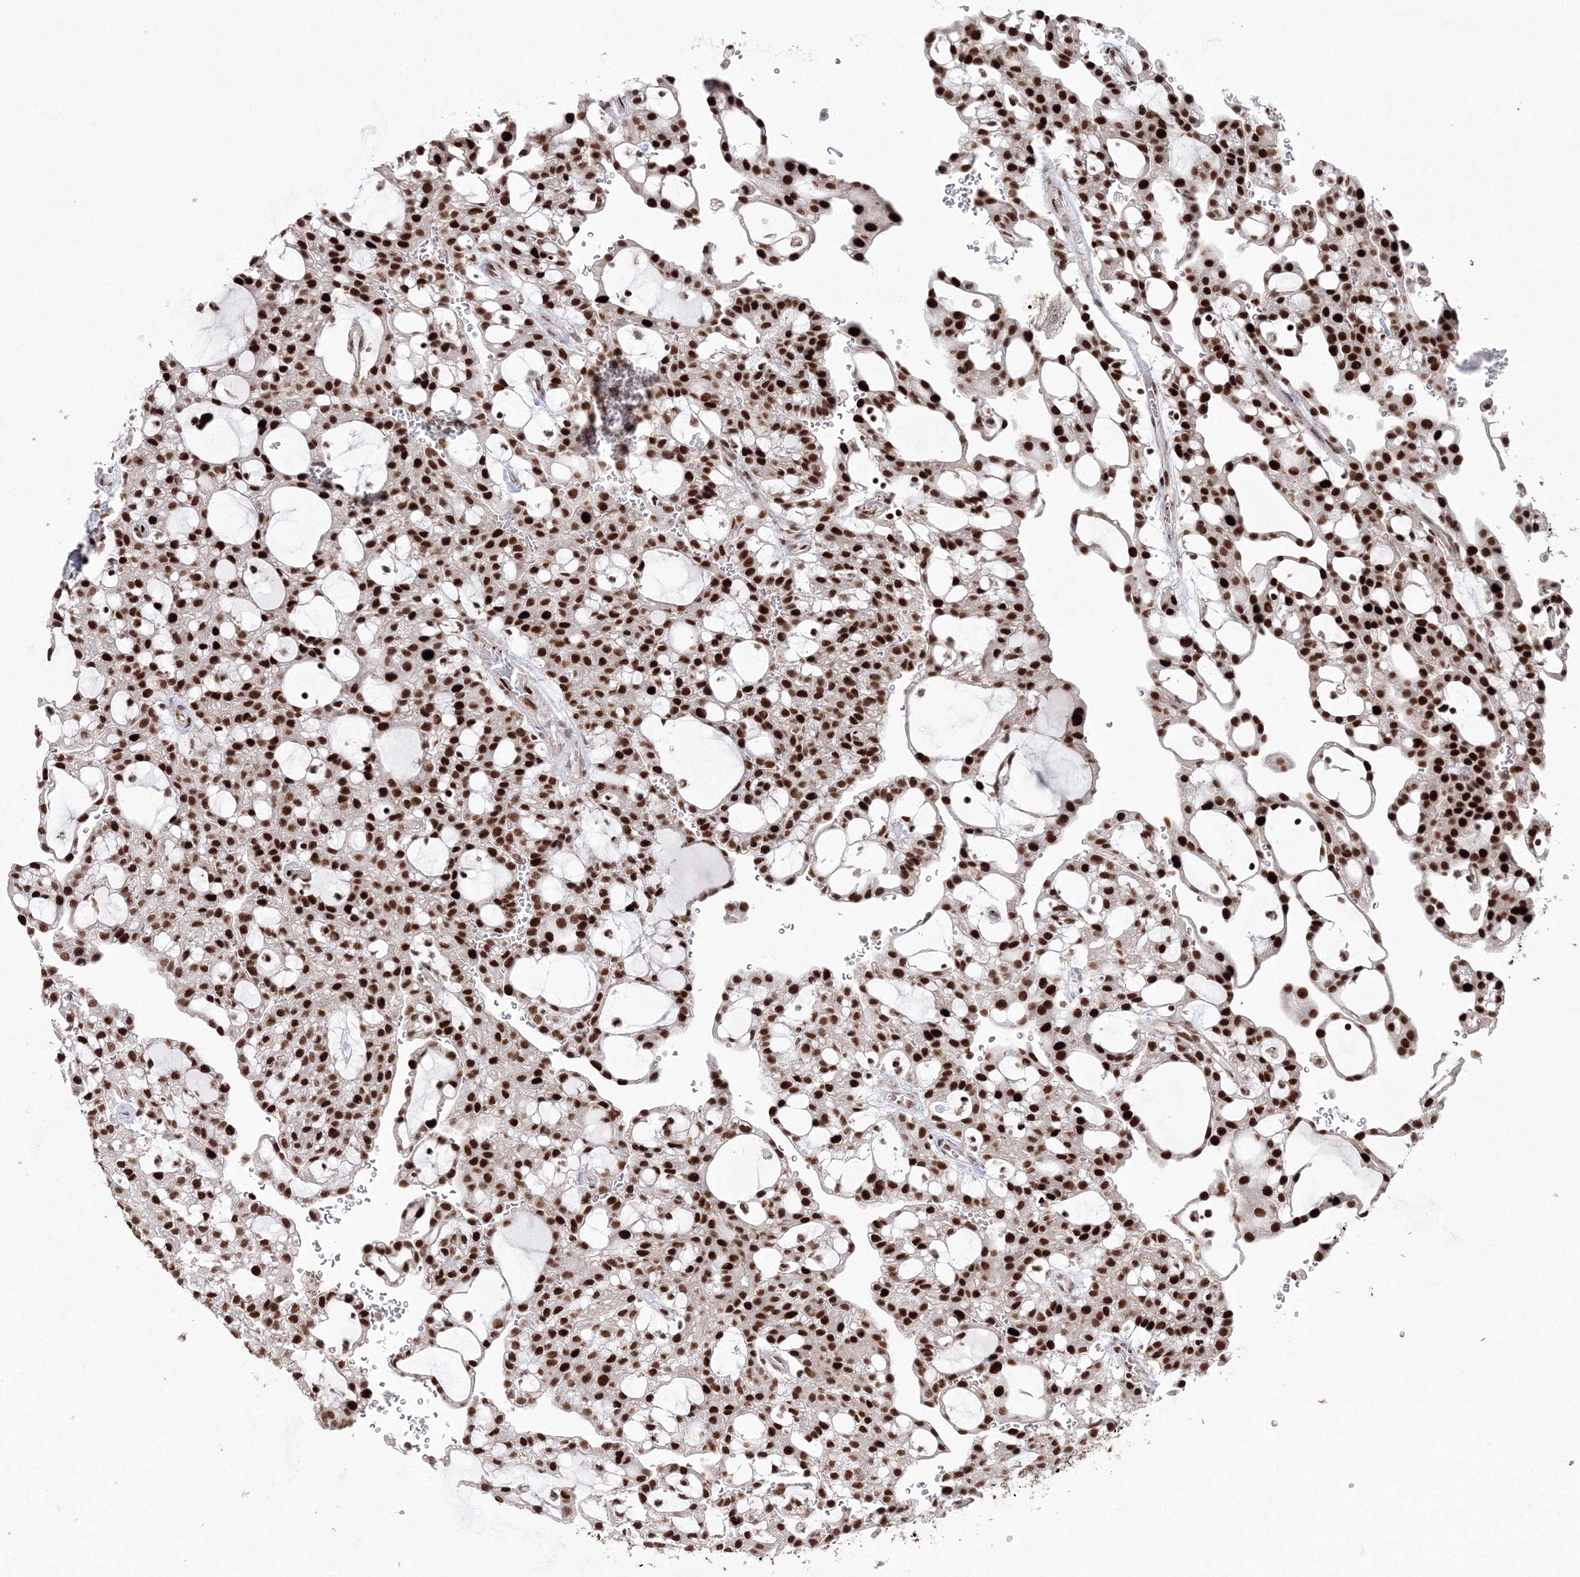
{"staining": {"intensity": "strong", "quantity": ">75%", "location": "nuclear"}, "tissue": "renal cancer", "cell_type": "Tumor cells", "image_type": "cancer", "snomed": [{"axis": "morphology", "description": "Adenocarcinoma, NOS"}, {"axis": "topography", "description": "Kidney"}], "caption": "High-power microscopy captured an immunohistochemistry micrograph of renal cancer (adenocarcinoma), revealing strong nuclear positivity in about >75% of tumor cells.", "gene": "LIG1", "patient": {"sex": "male", "age": 63}}